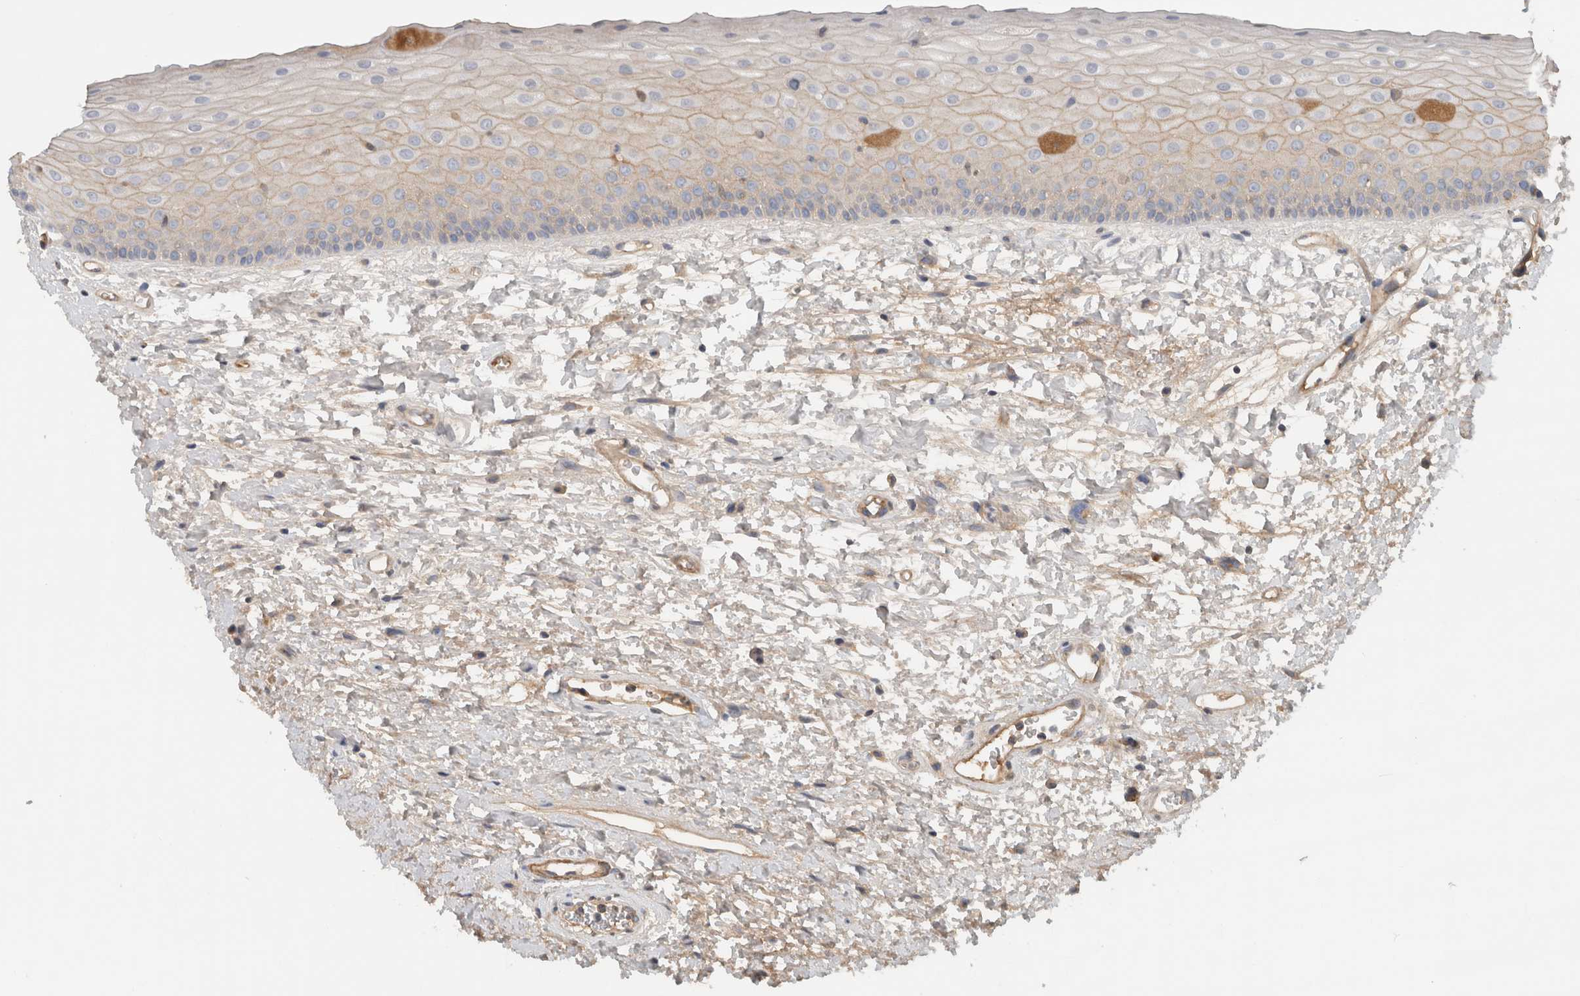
{"staining": {"intensity": "weak", "quantity": "25%-75%", "location": "cytoplasmic/membranous"}, "tissue": "oral mucosa", "cell_type": "Squamous epithelial cells", "image_type": "normal", "snomed": [{"axis": "morphology", "description": "Normal tissue, NOS"}, {"axis": "topography", "description": "Oral tissue"}], "caption": "This micrograph demonstrates immunohistochemistry staining of normal oral mucosa, with low weak cytoplasmic/membranous staining in approximately 25%-75% of squamous epithelial cells.", "gene": "CFI", "patient": {"sex": "female", "age": 76}}